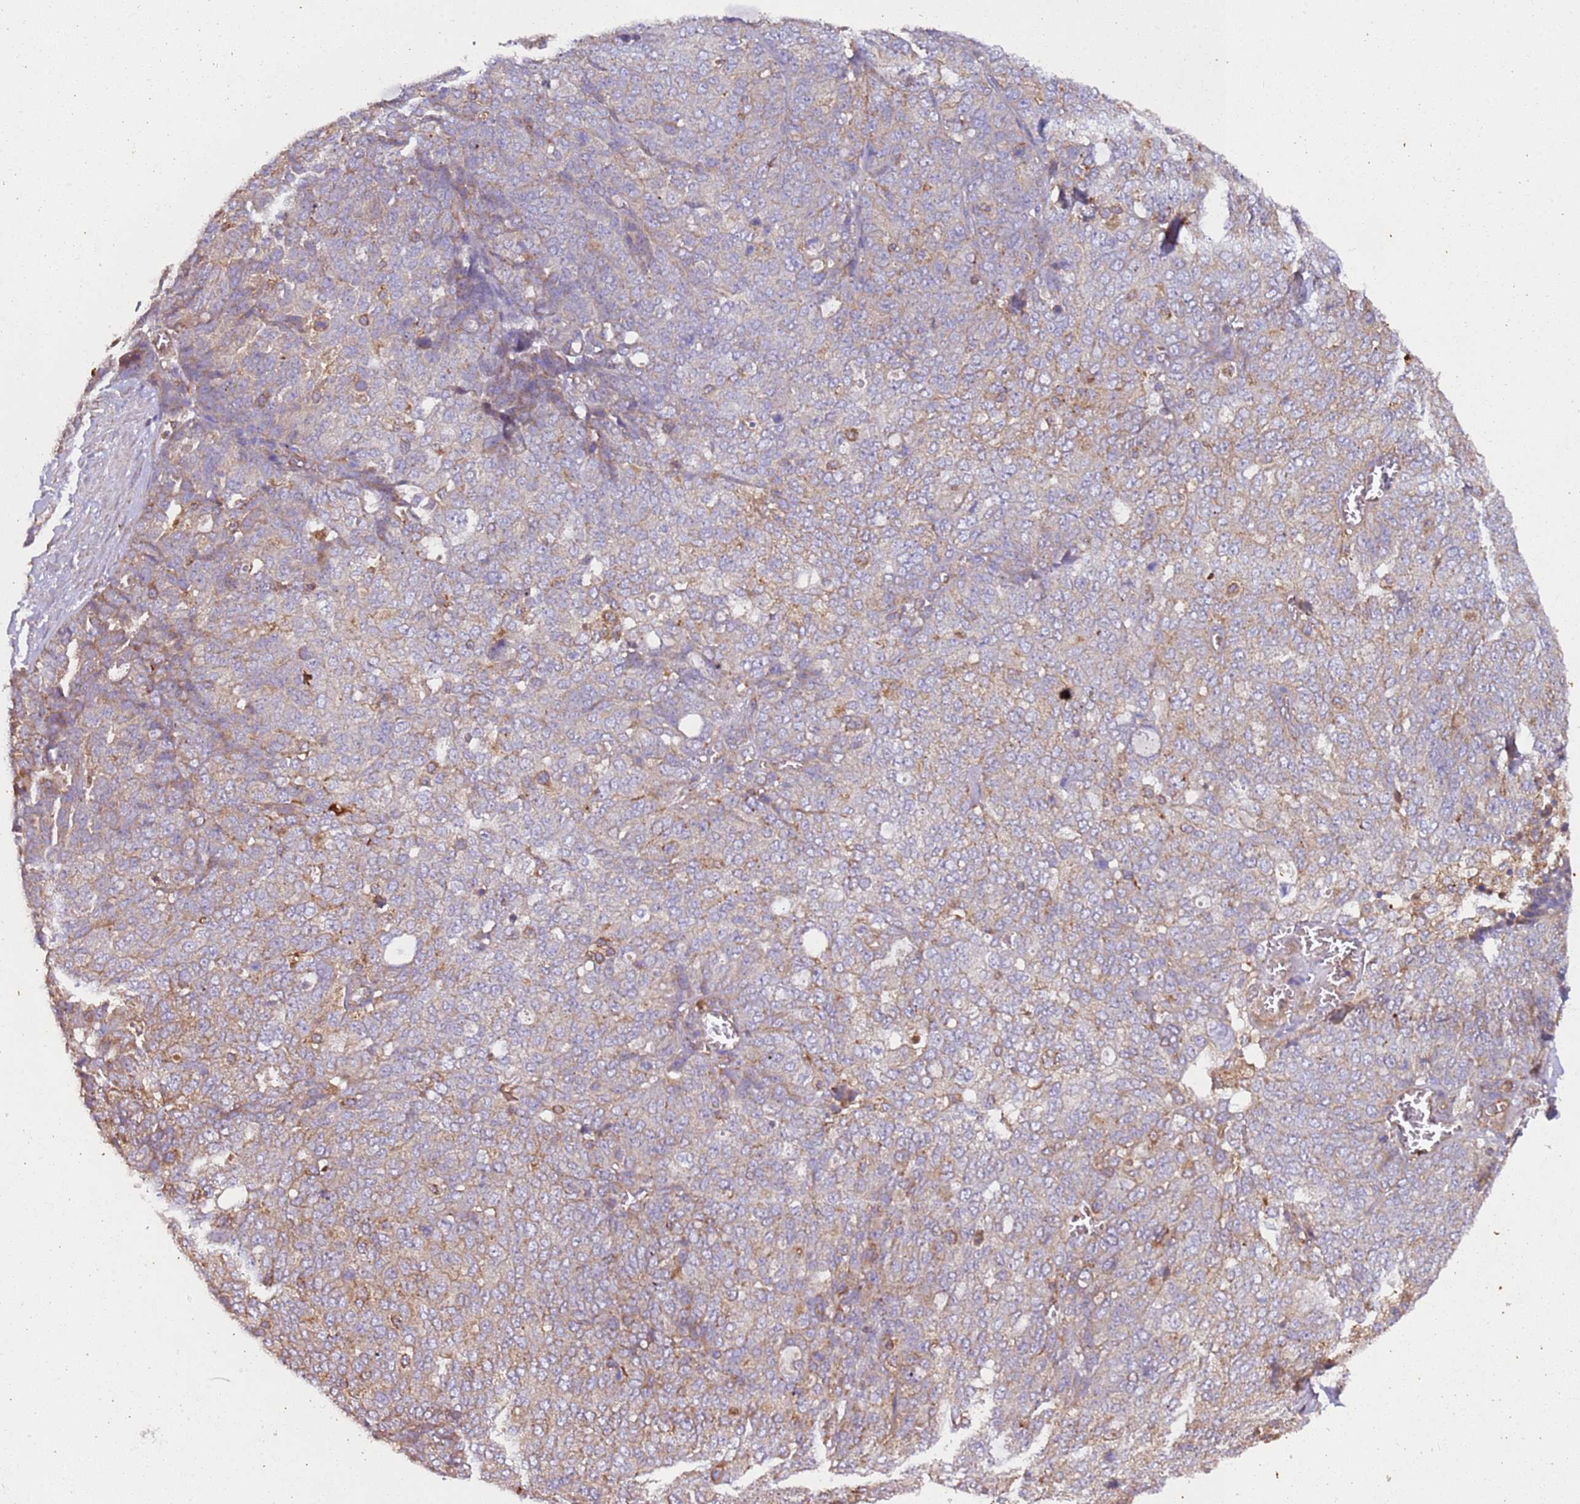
{"staining": {"intensity": "weak", "quantity": "<25%", "location": "cytoplasmic/membranous"}, "tissue": "ovarian cancer", "cell_type": "Tumor cells", "image_type": "cancer", "snomed": [{"axis": "morphology", "description": "Cystadenocarcinoma, serous, NOS"}, {"axis": "topography", "description": "Soft tissue"}, {"axis": "topography", "description": "Ovary"}], "caption": "Immunohistochemical staining of ovarian serous cystadenocarcinoma exhibits no significant positivity in tumor cells.", "gene": "RMND5A", "patient": {"sex": "female", "age": 57}}